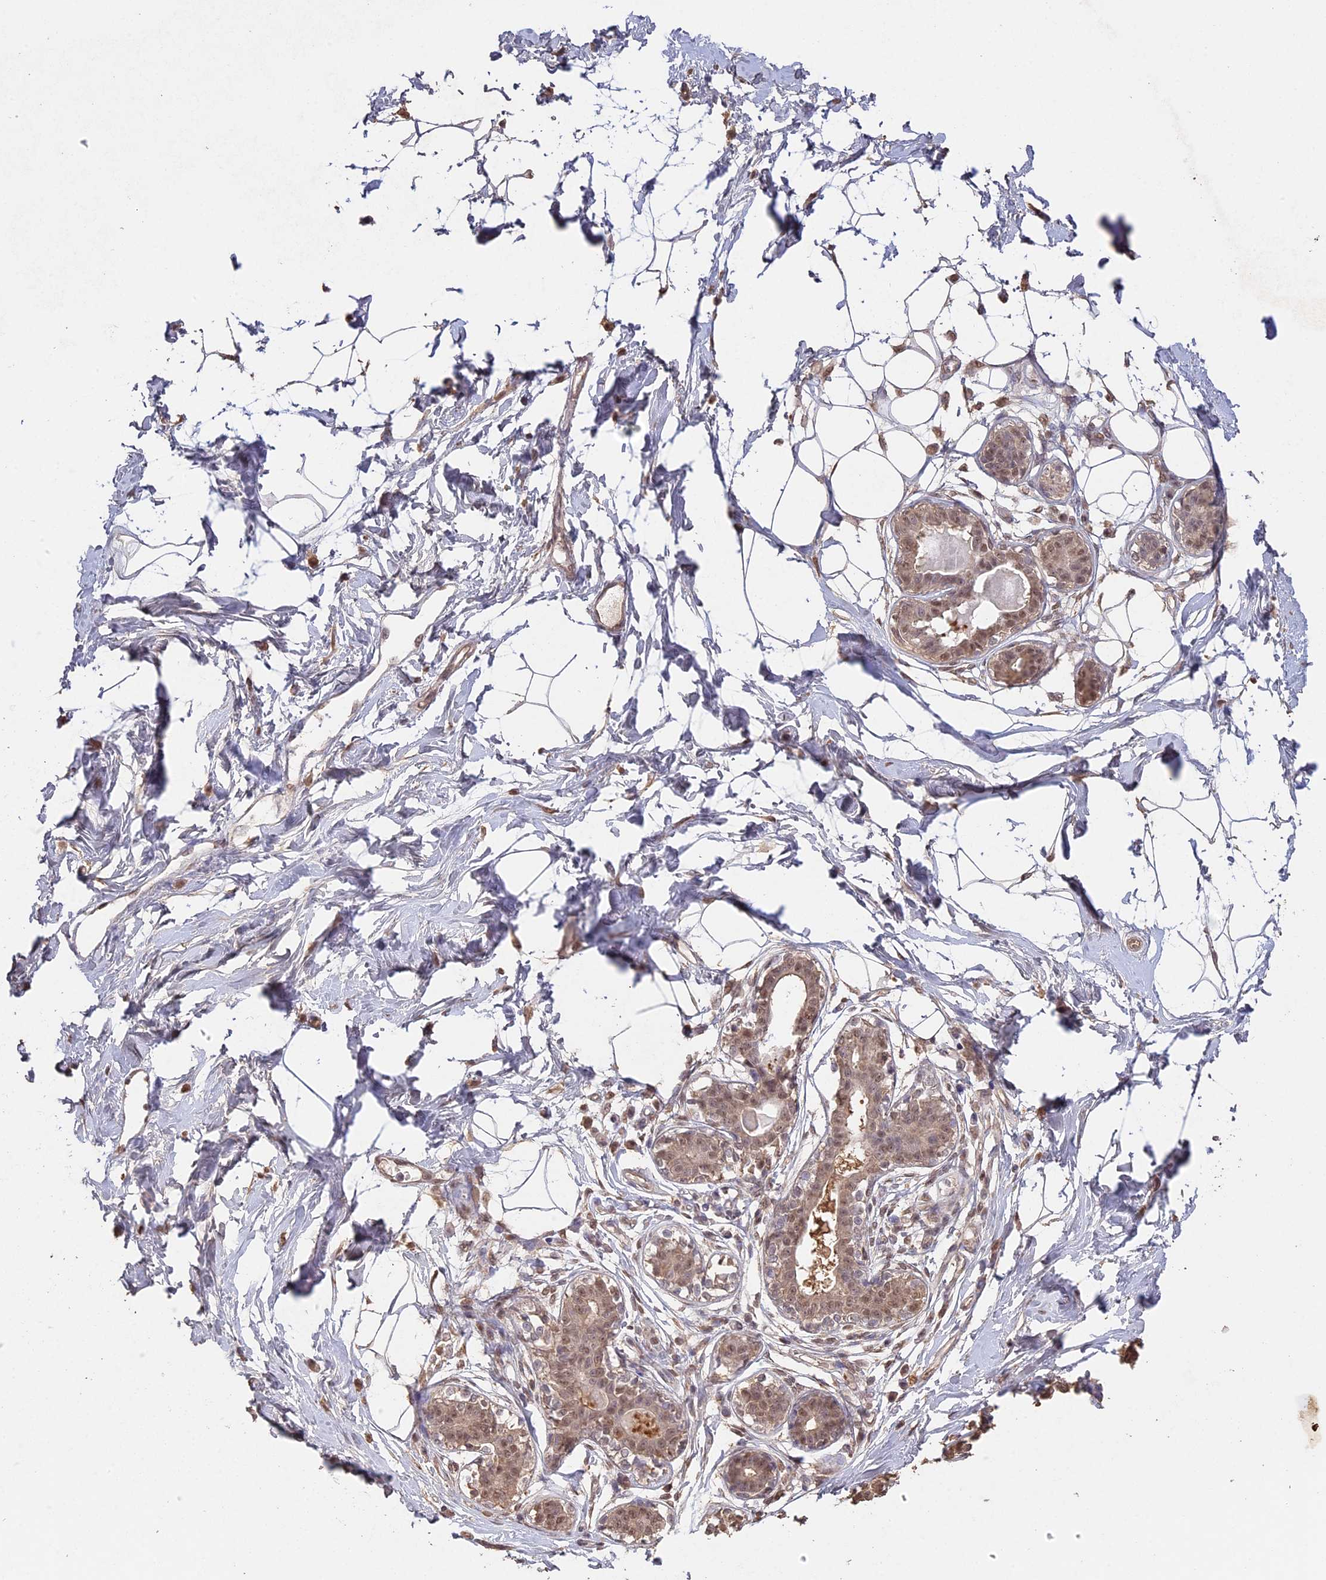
{"staining": {"intensity": "moderate", "quantity": ">75%", "location": "cytoplasmic/membranous,nuclear"}, "tissue": "breast", "cell_type": "Adipocytes", "image_type": "normal", "snomed": [{"axis": "morphology", "description": "Normal tissue, NOS"}, {"axis": "topography", "description": "Breast"}], "caption": "A medium amount of moderate cytoplasmic/membranous,nuclear staining is present in about >75% of adipocytes in benign breast.", "gene": "PSMC6", "patient": {"sex": "female", "age": 45}}